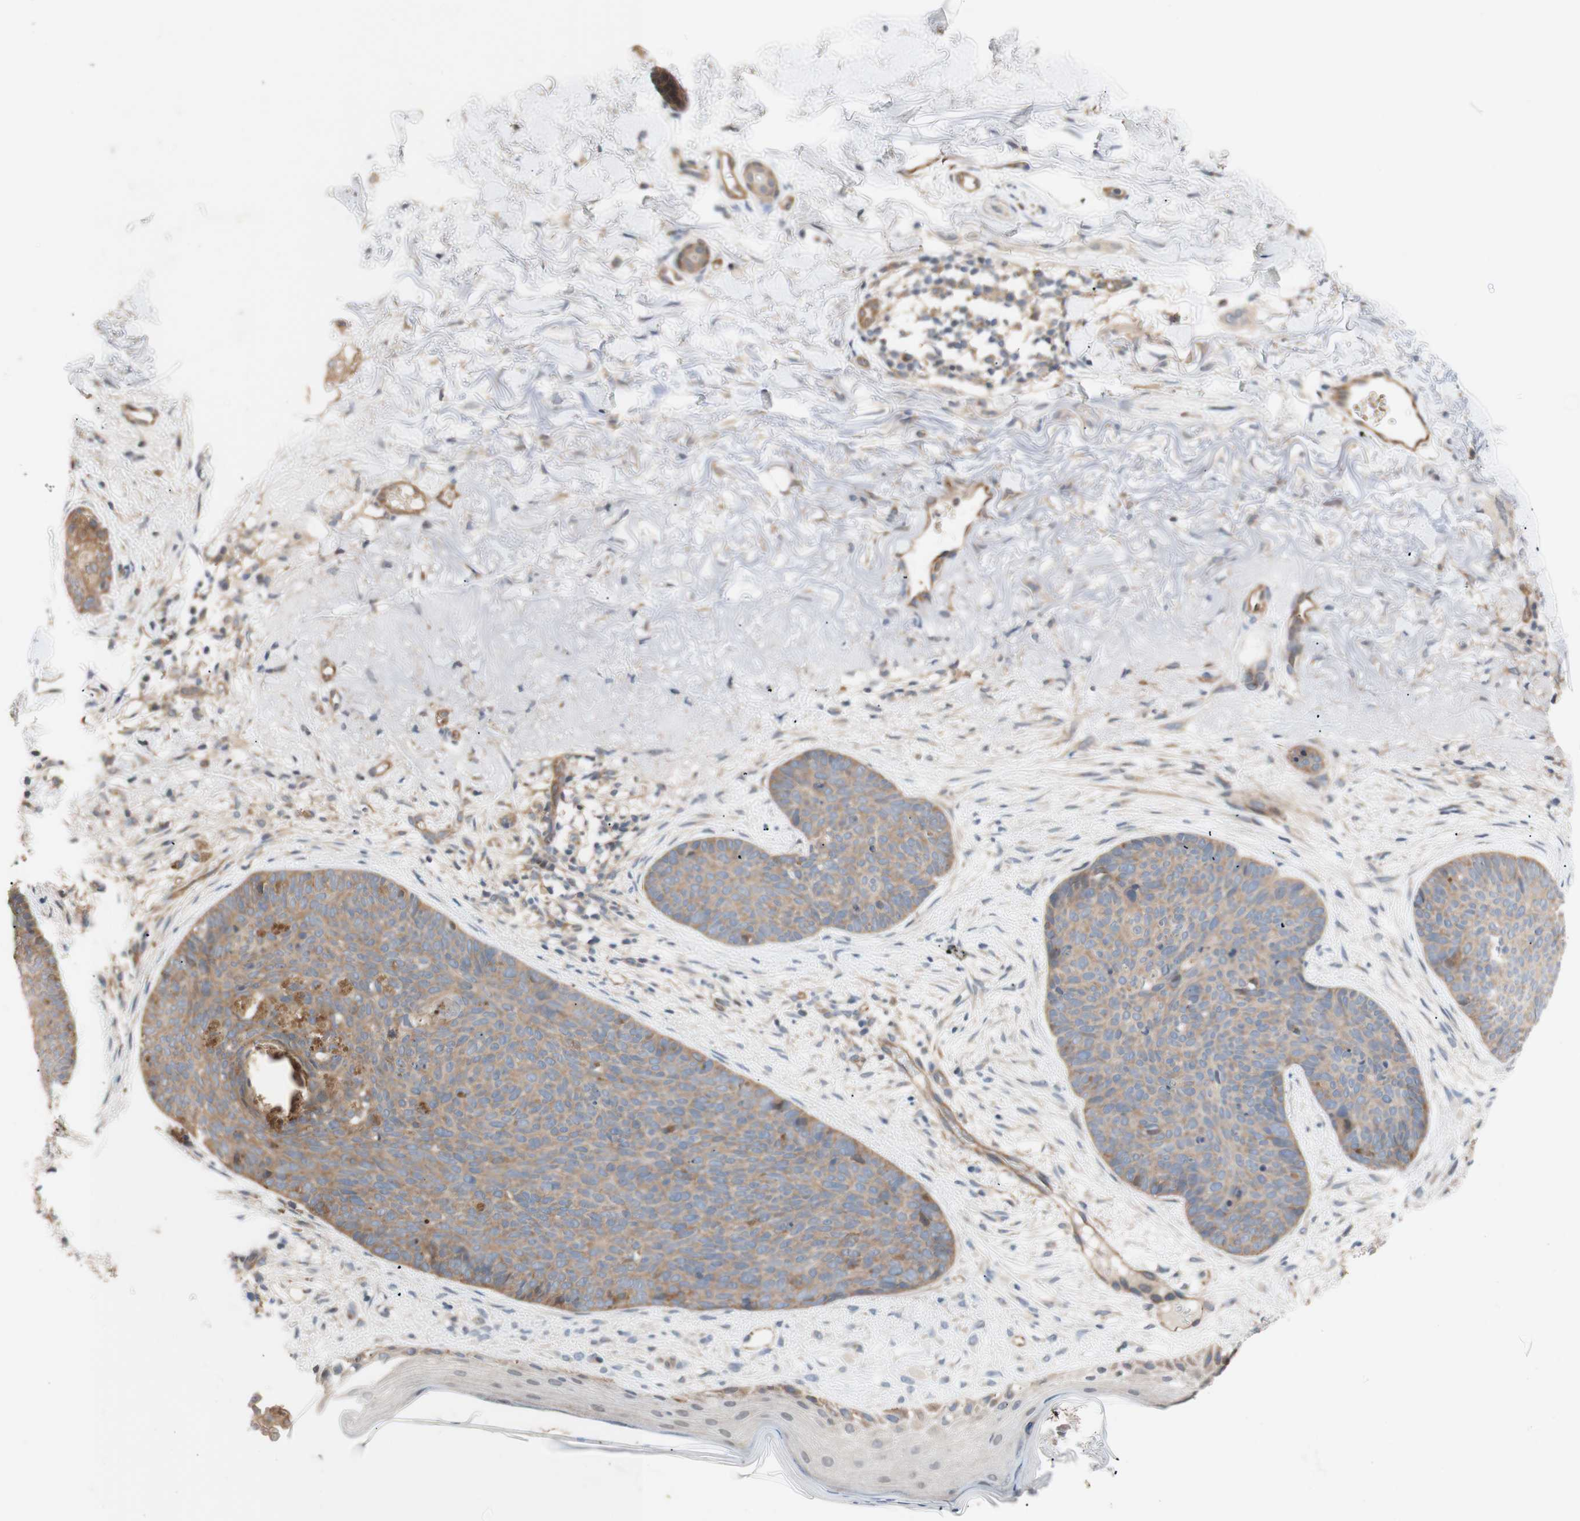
{"staining": {"intensity": "weak", "quantity": ">75%", "location": "cytoplasmic/membranous"}, "tissue": "skin cancer", "cell_type": "Tumor cells", "image_type": "cancer", "snomed": [{"axis": "morphology", "description": "Normal tissue, NOS"}, {"axis": "morphology", "description": "Basal cell carcinoma"}, {"axis": "topography", "description": "Skin"}], "caption": "This is a photomicrograph of immunohistochemistry (IHC) staining of skin basal cell carcinoma, which shows weak expression in the cytoplasmic/membranous of tumor cells.", "gene": "DYNLRB1", "patient": {"sex": "female", "age": 70}}